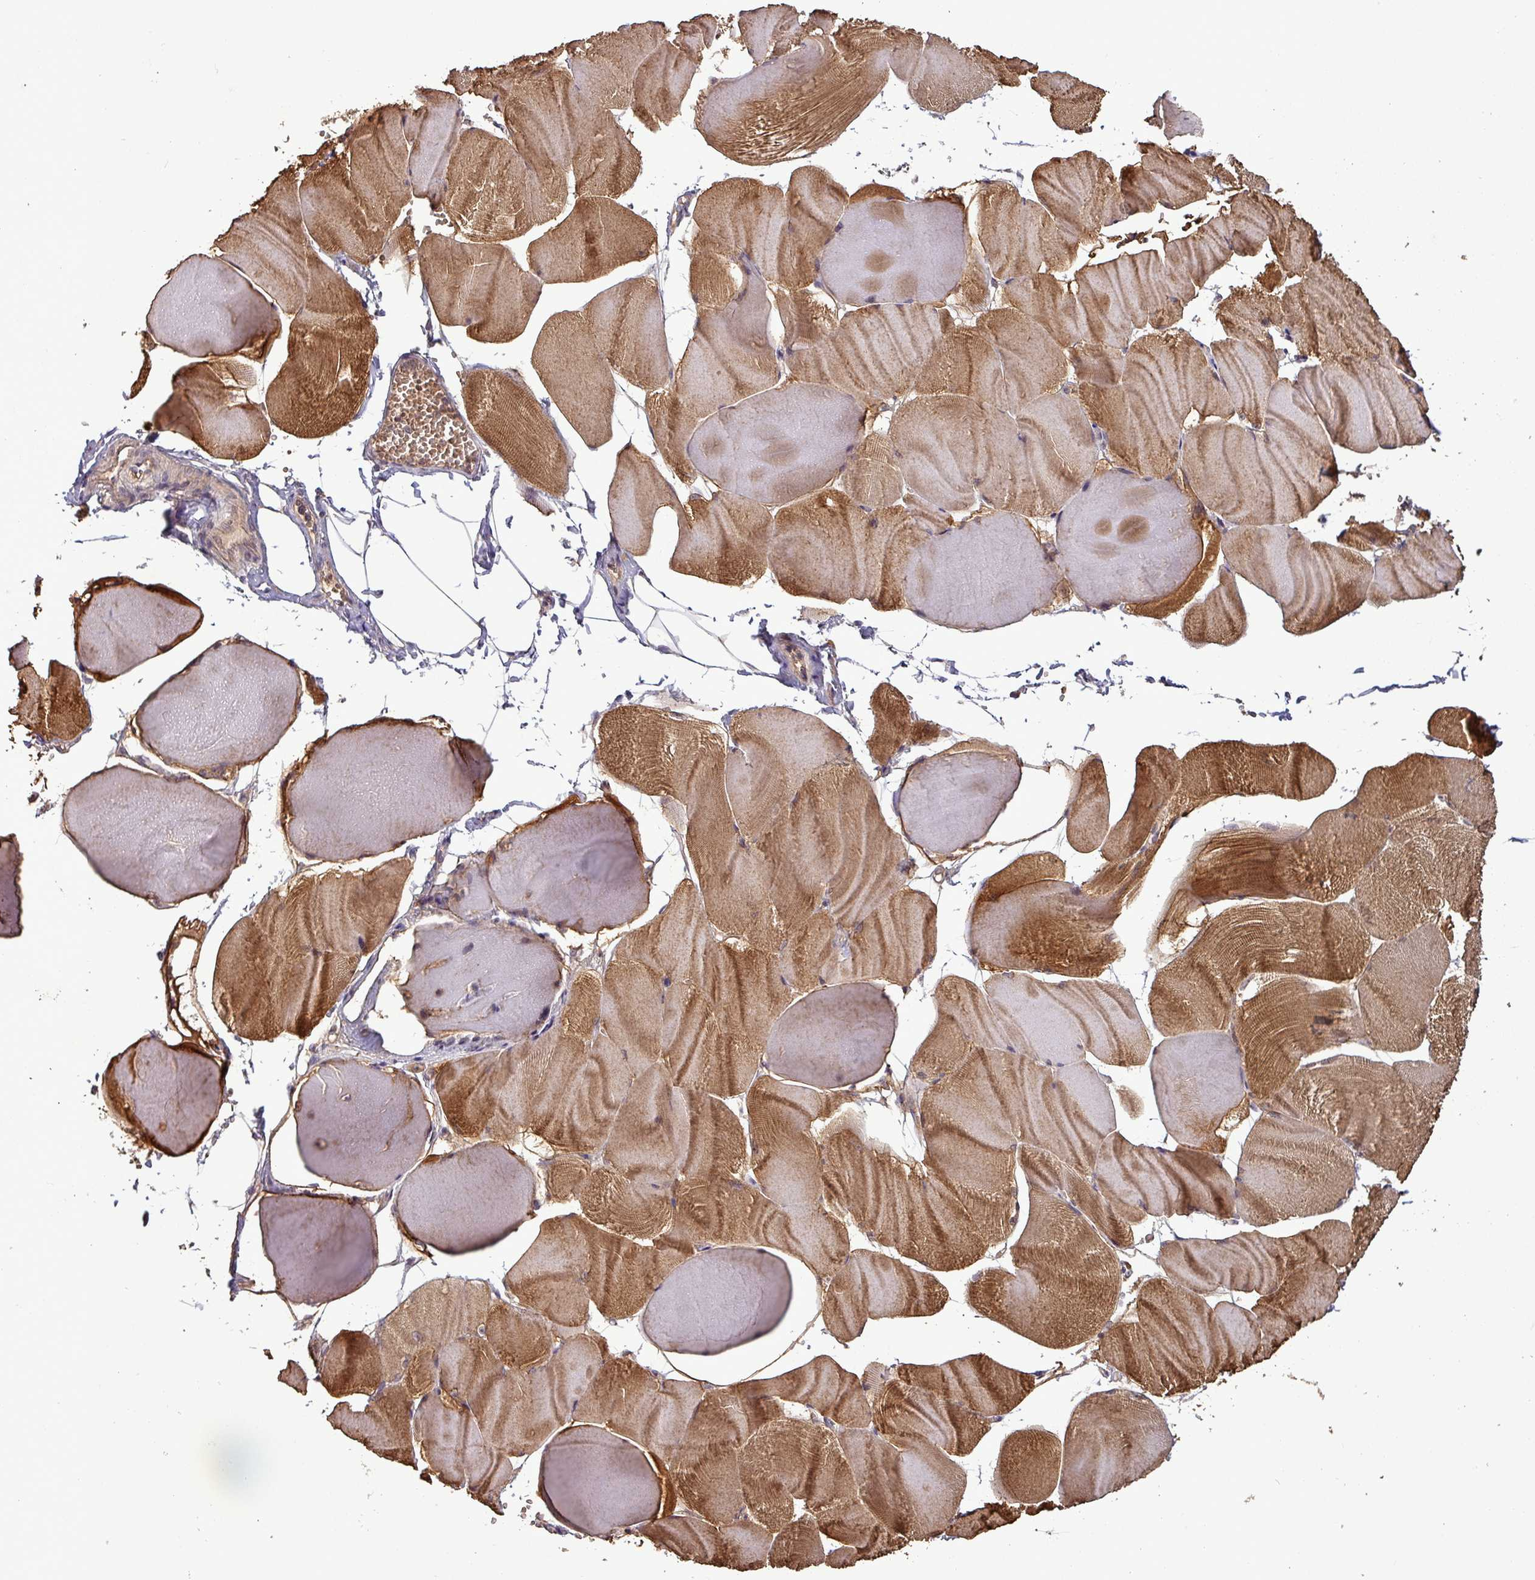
{"staining": {"intensity": "moderate", "quantity": "25%-75%", "location": "cytoplasmic/membranous"}, "tissue": "skeletal muscle", "cell_type": "Myocytes", "image_type": "normal", "snomed": [{"axis": "morphology", "description": "Normal tissue, NOS"}, {"axis": "morphology", "description": "Basal cell carcinoma"}, {"axis": "topography", "description": "Skeletal muscle"}], "caption": "The photomicrograph shows immunohistochemical staining of unremarkable skeletal muscle. There is moderate cytoplasmic/membranous positivity is identified in about 25%-75% of myocytes.", "gene": "NT5C3A", "patient": {"sex": "female", "age": 64}}